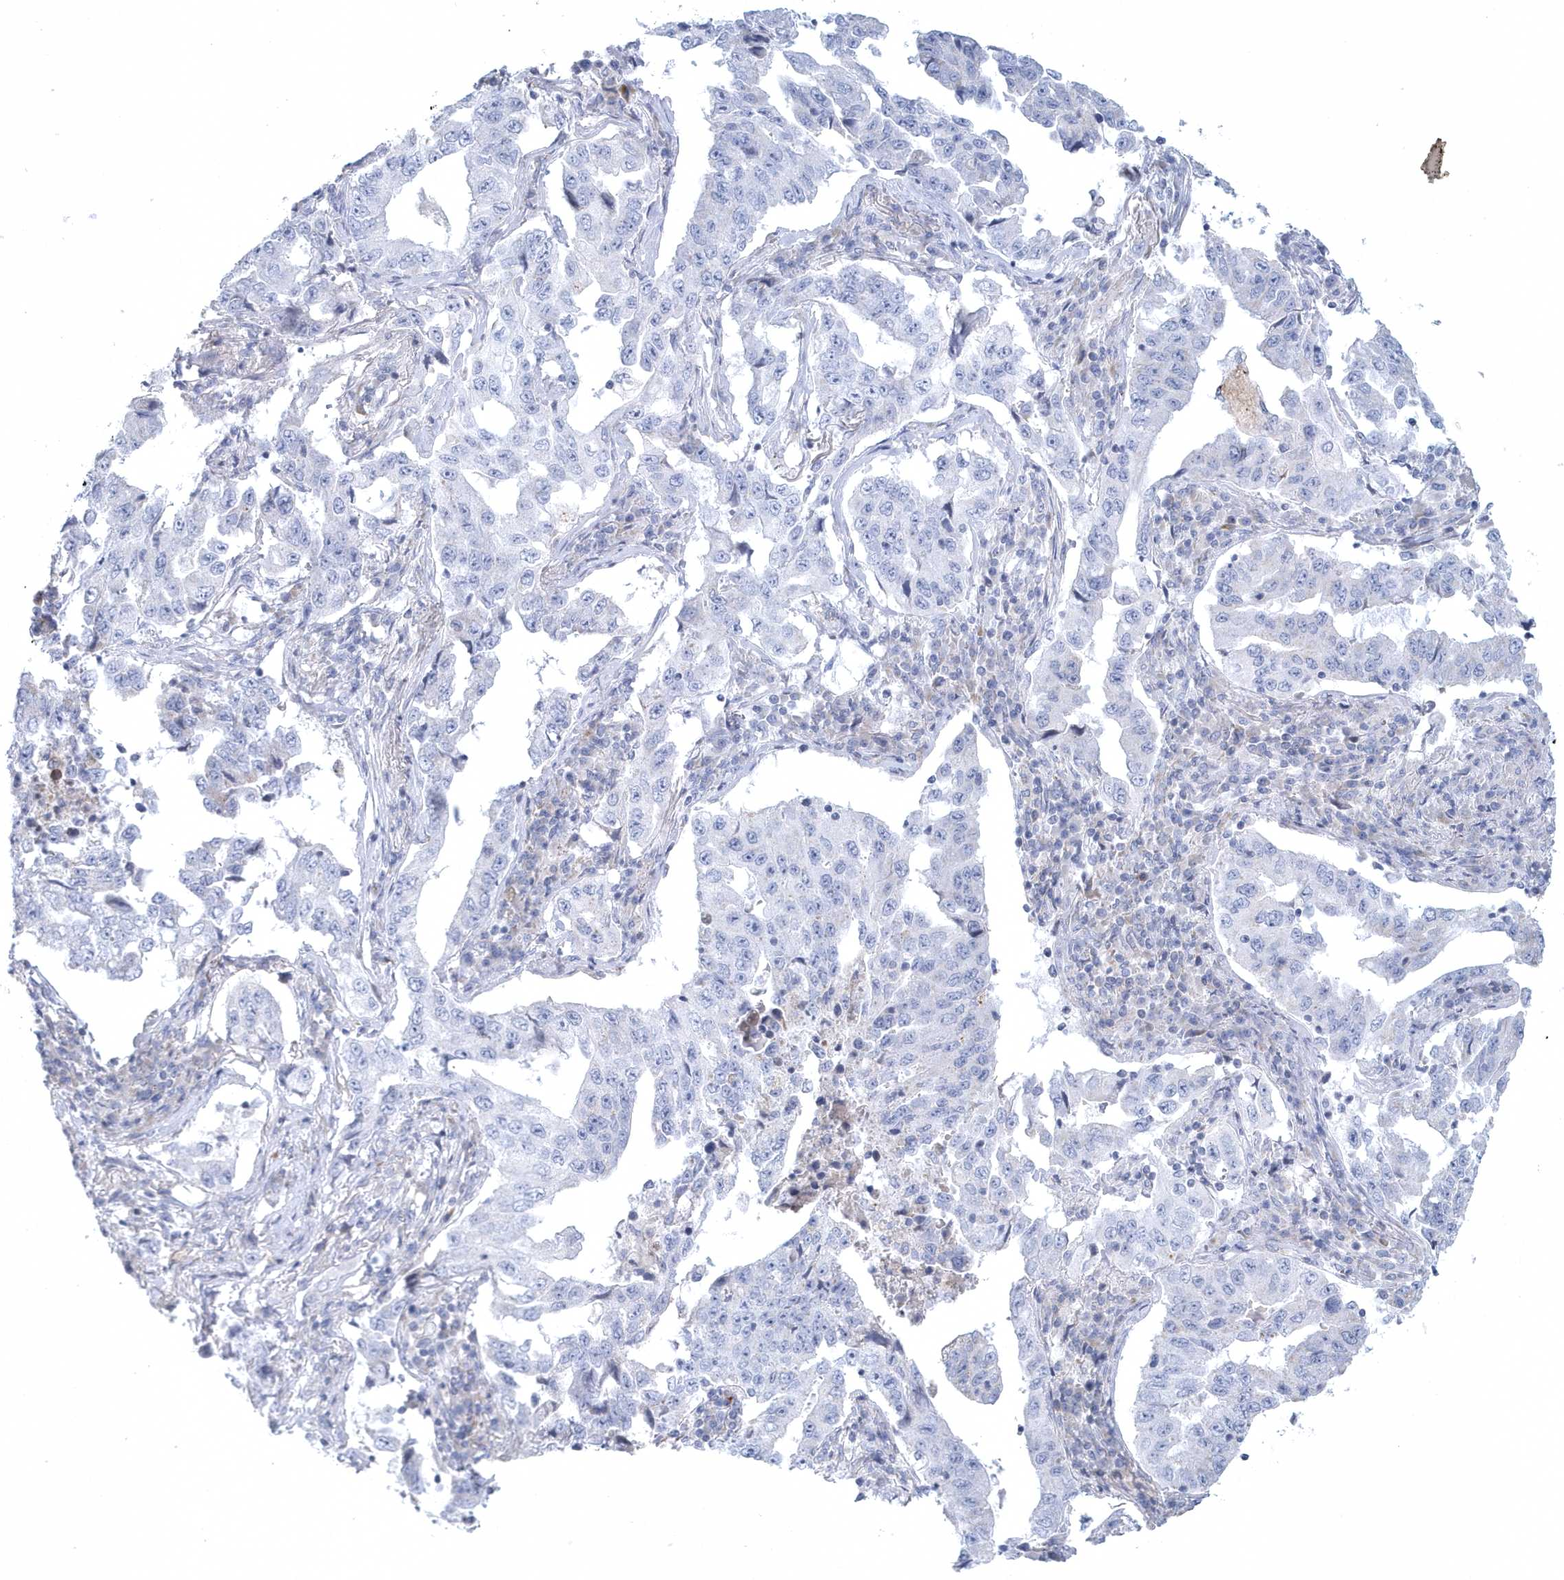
{"staining": {"intensity": "negative", "quantity": "none", "location": "none"}, "tissue": "lung cancer", "cell_type": "Tumor cells", "image_type": "cancer", "snomed": [{"axis": "morphology", "description": "Adenocarcinoma, NOS"}, {"axis": "topography", "description": "Lung"}], "caption": "Human lung cancer (adenocarcinoma) stained for a protein using IHC displays no staining in tumor cells.", "gene": "NIPAL1", "patient": {"sex": "female", "age": 51}}